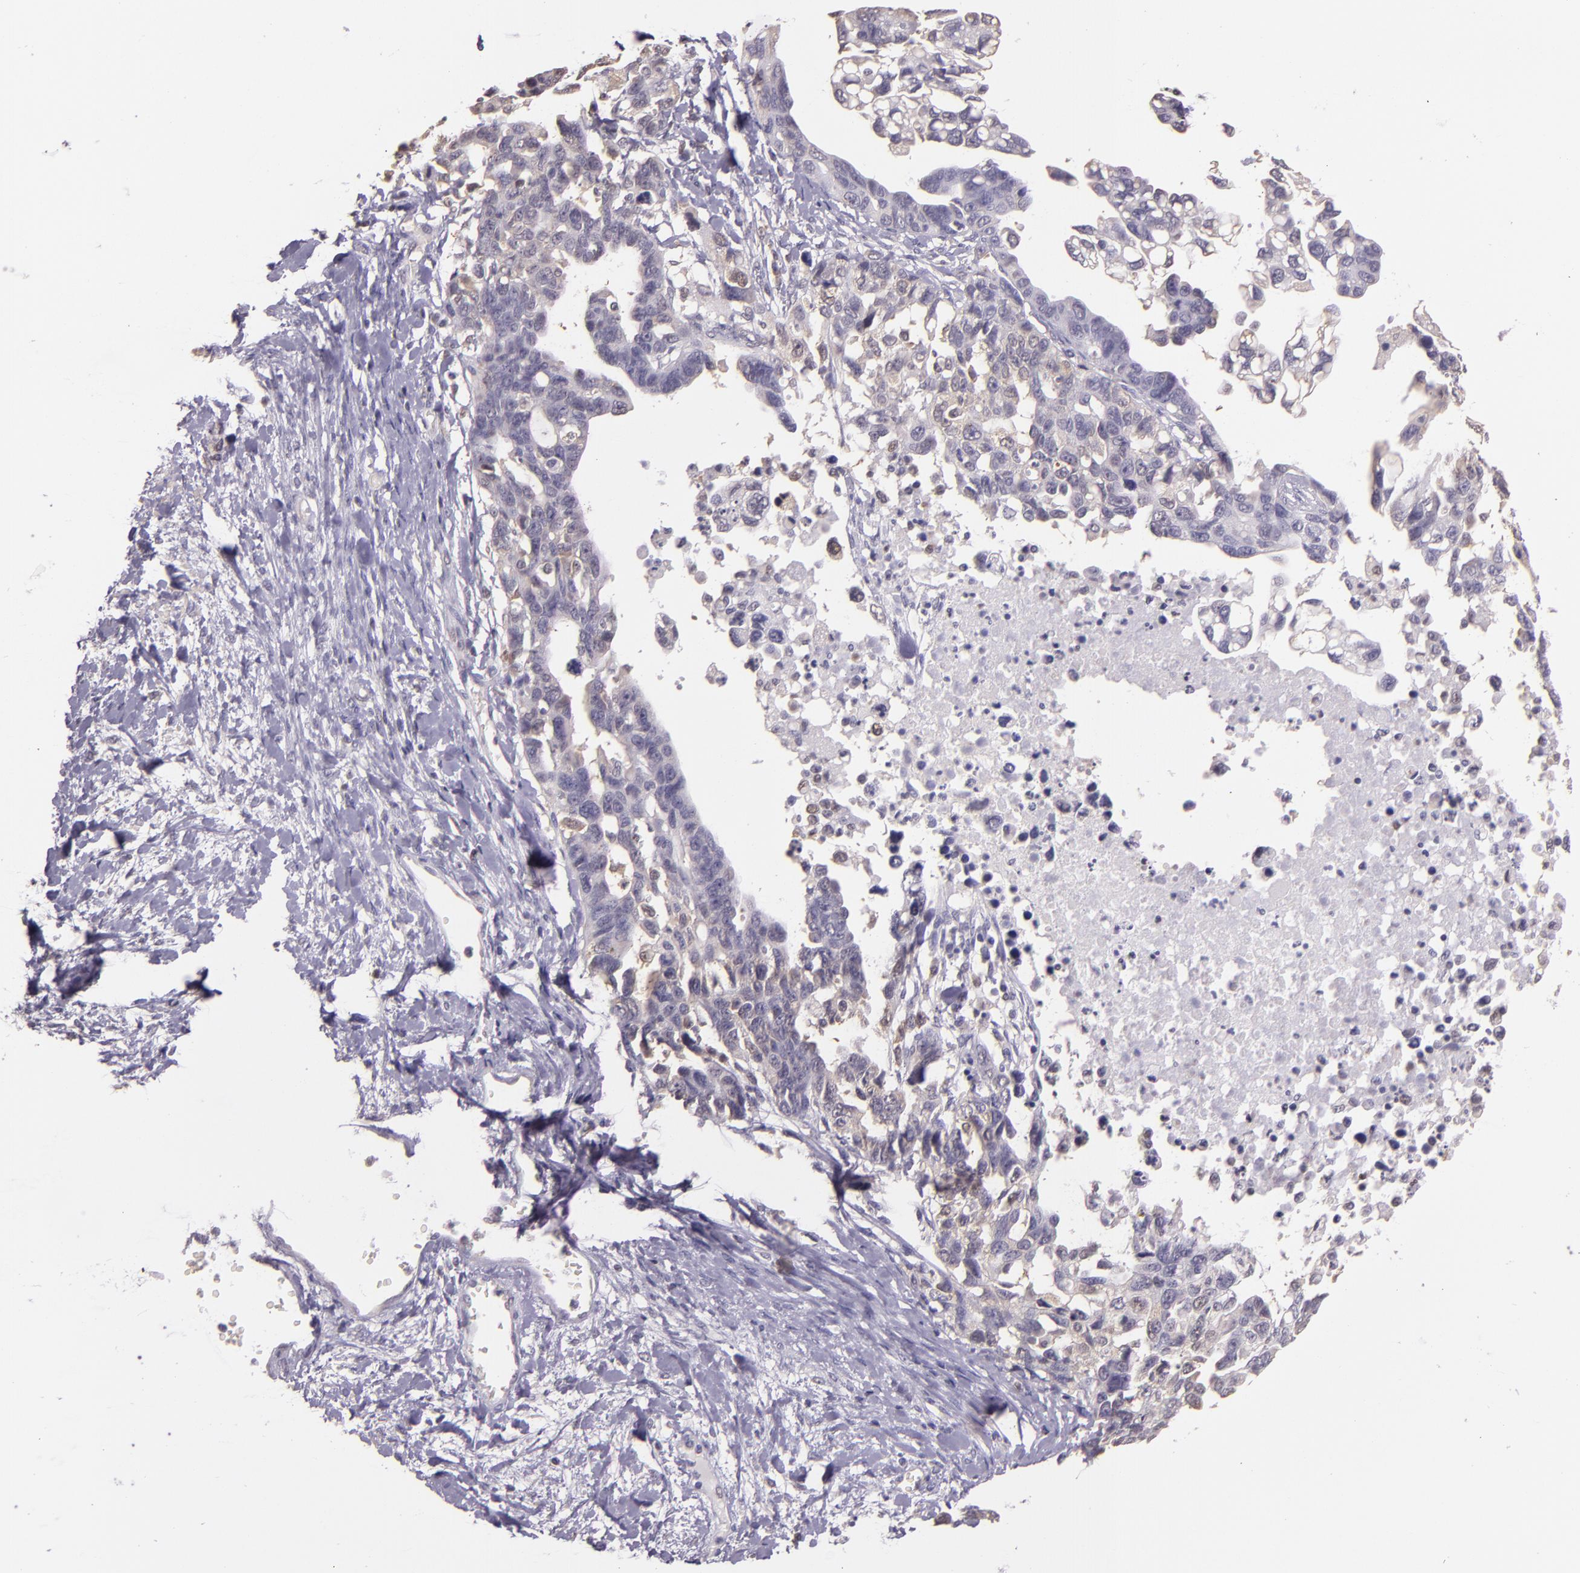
{"staining": {"intensity": "negative", "quantity": "none", "location": "none"}, "tissue": "ovarian cancer", "cell_type": "Tumor cells", "image_type": "cancer", "snomed": [{"axis": "morphology", "description": "Cystadenocarcinoma, serous, NOS"}, {"axis": "topography", "description": "Ovary"}], "caption": "There is no significant positivity in tumor cells of ovarian cancer.", "gene": "HSPA8", "patient": {"sex": "female", "age": 69}}